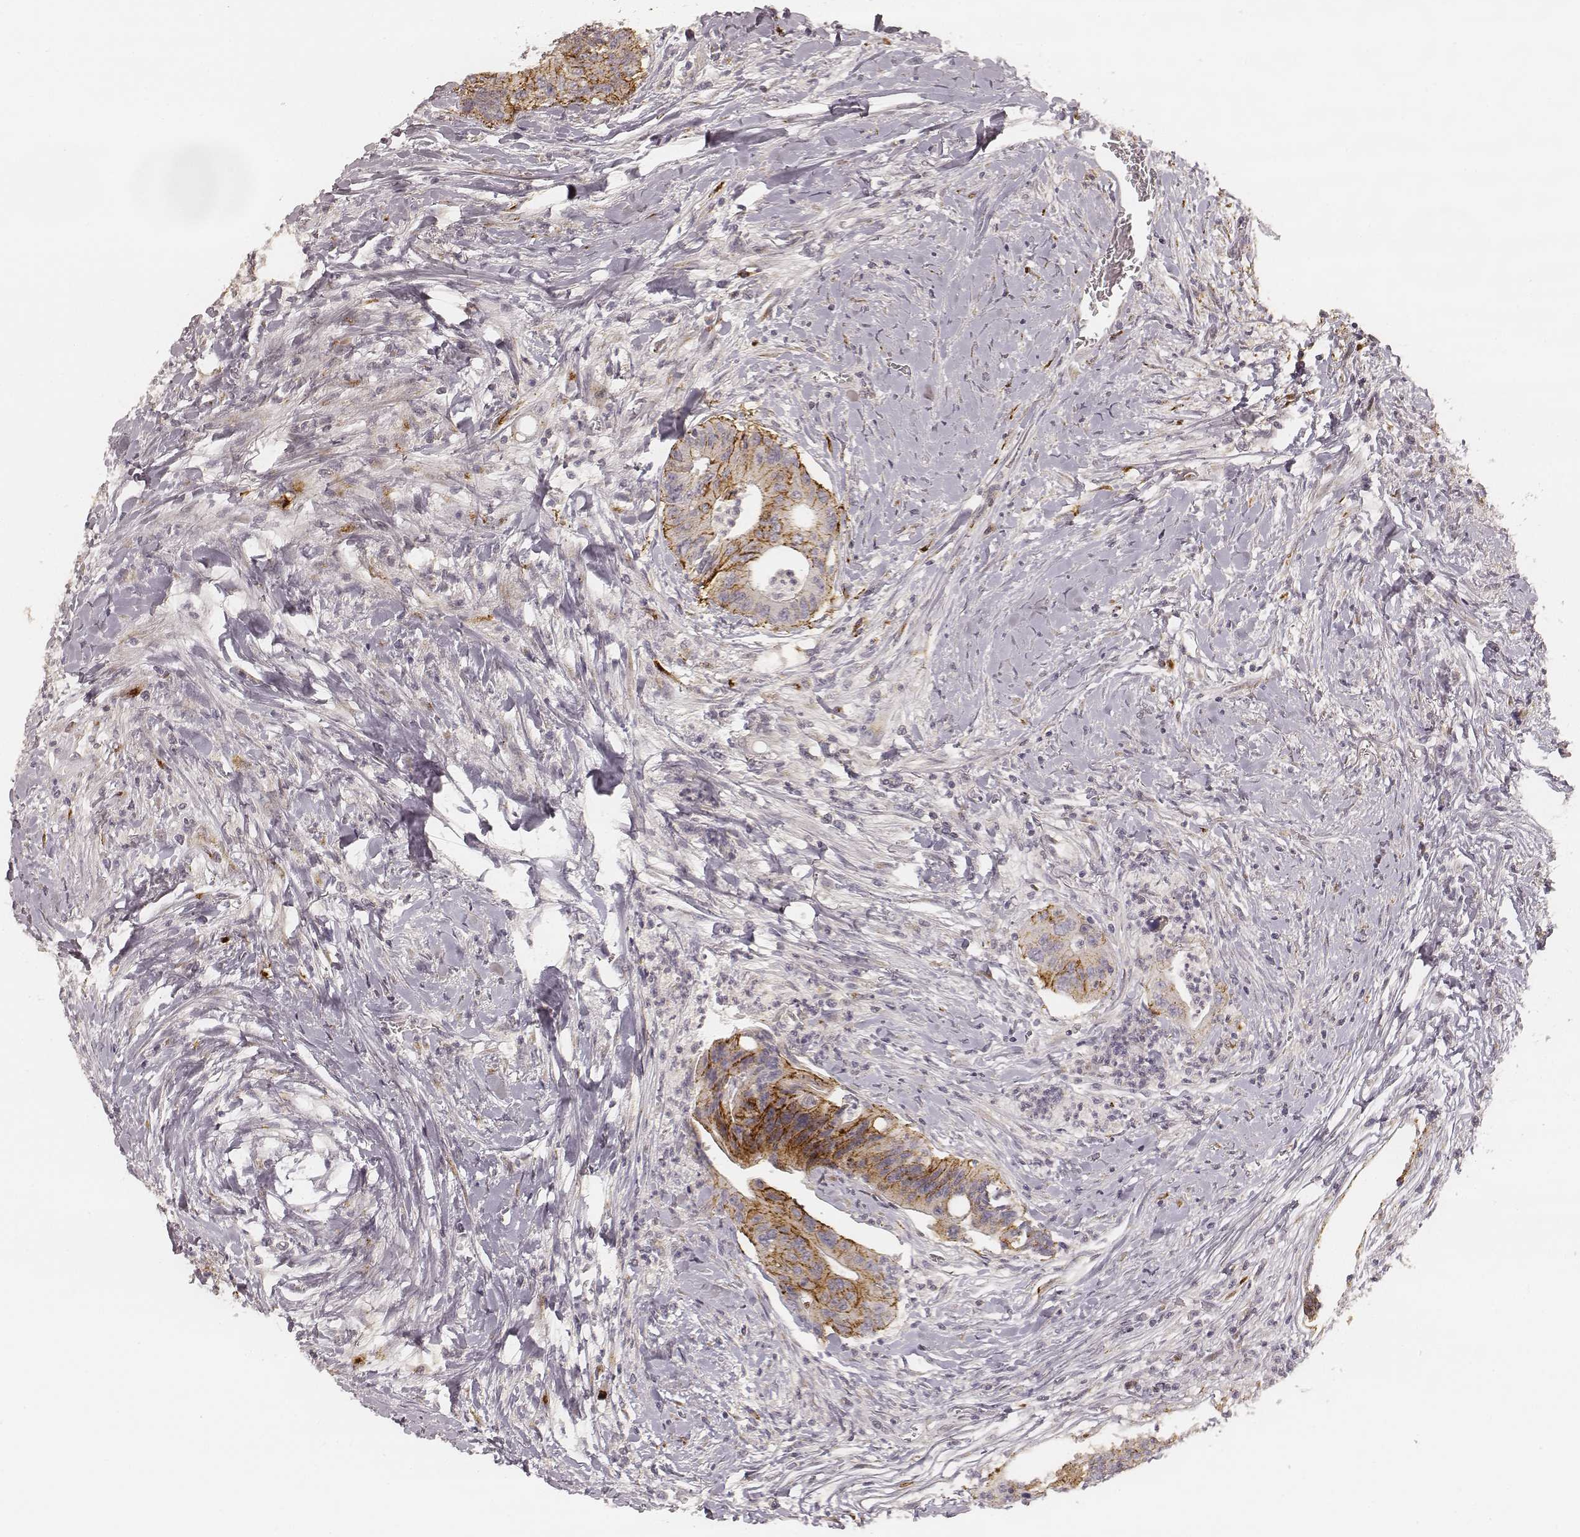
{"staining": {"intensity": "strong", "quantity": ">75%", "location": "cytoplasmic/membranous"}, "tissue": "colorectal cancer", "cell_type": "Tumor cells", "image_type": "cancer", "snomed": [{"axis": "morphology", "description": "Adenocarcinoma, NOS"}, {"axis": "topography", "description": "Rectum"}], "caption": "Strong cytoplasmic/membranous protein positivity is present in about >75% of tumor cells in colorectal cancer (adenocarcinoma).", "gene": "GORASP2", "patient": {"sex": "male", "age": 59}}